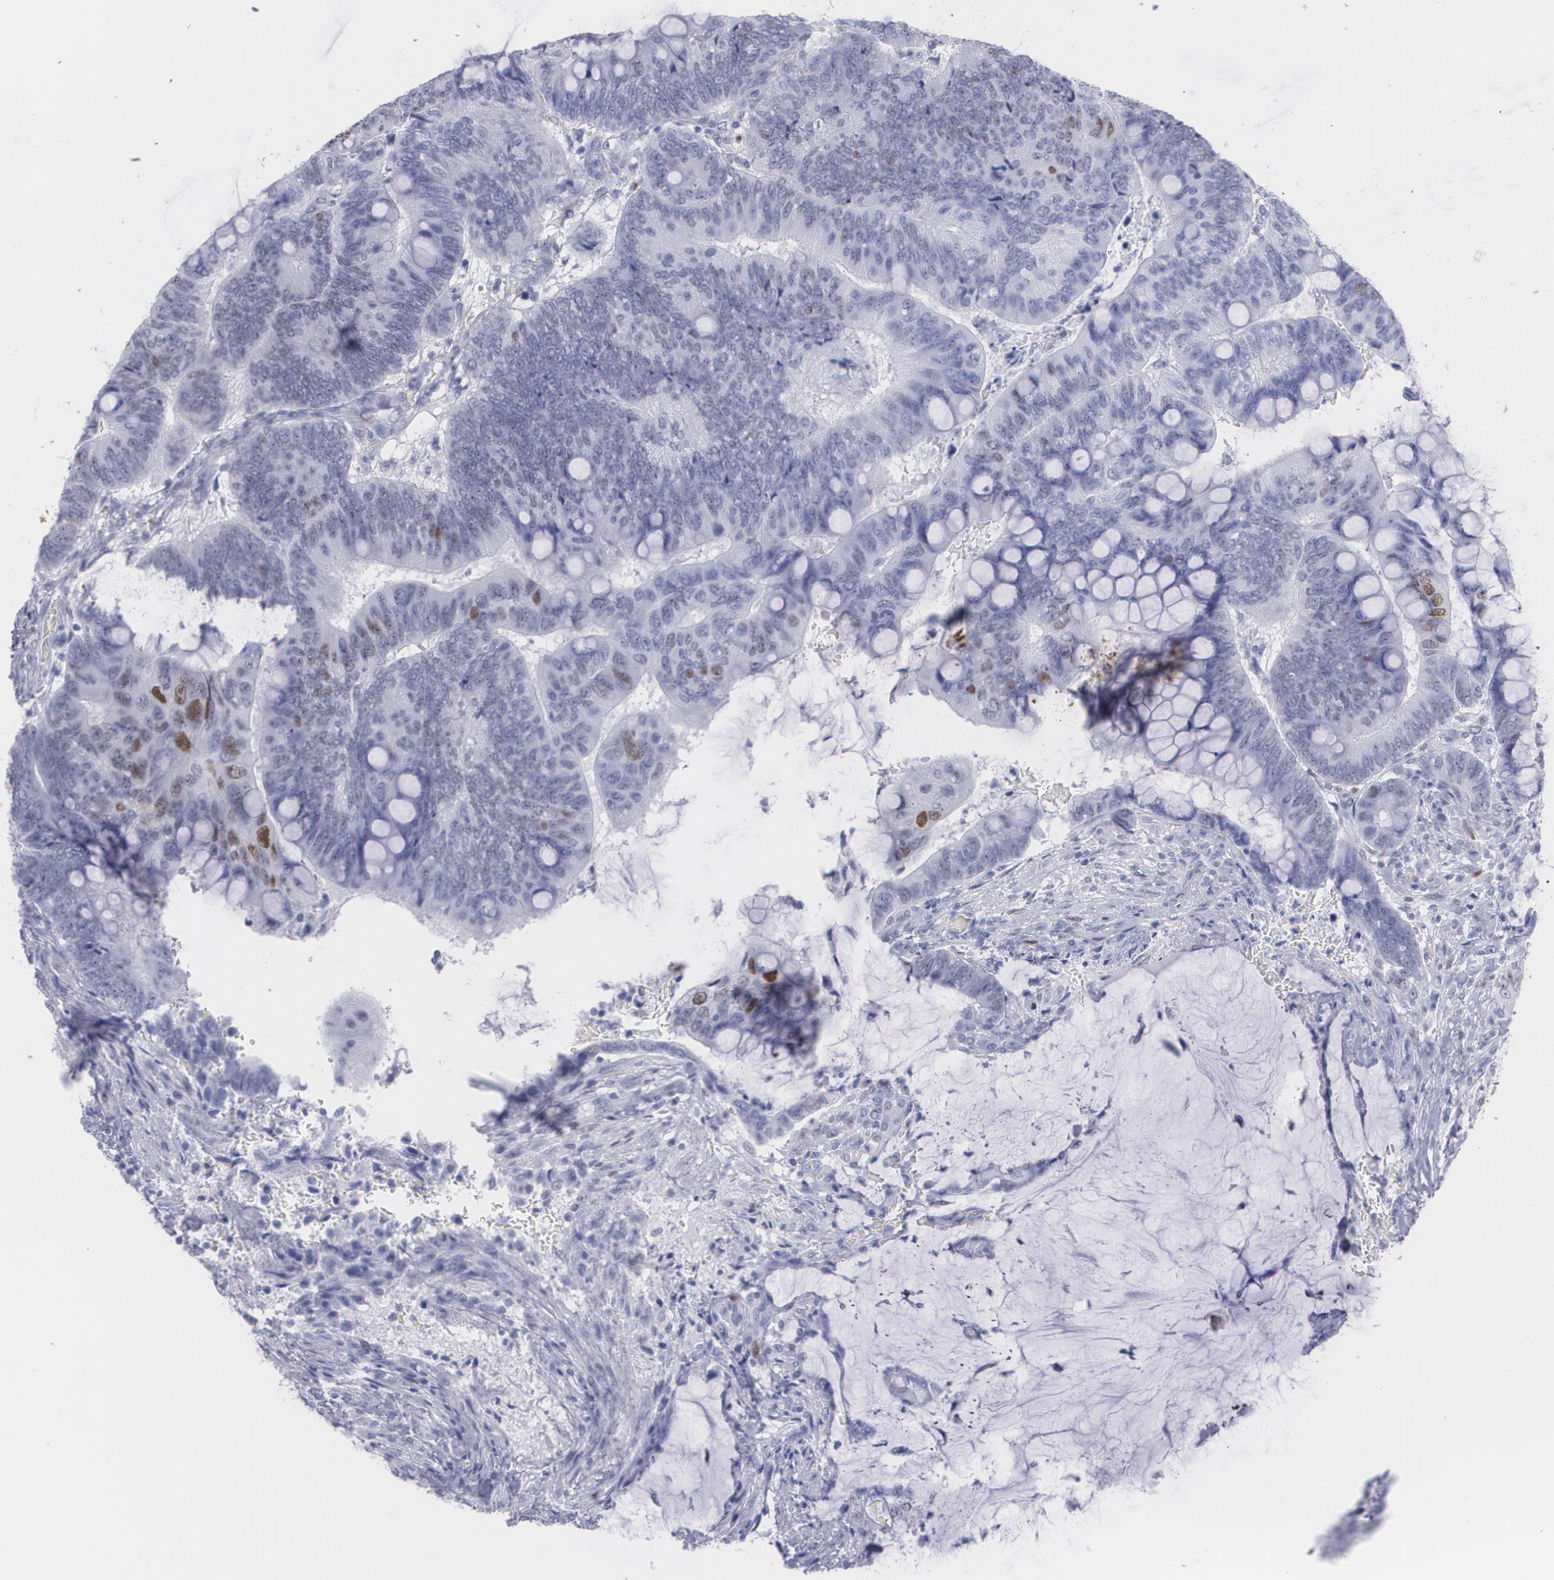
{"staining": {"intensity": "moderate", "quantity": "<25%", "location": "nuclear"}, "tissue": "colorectal cancer", "cell_type": "Tumor cells", "image_type": "cancer", "snomed": [{"axis": "morphology", "description": "Normal tissue, NOS"}, {"axis": "morphology", "description": "Adenocarcinoma, NOS"}, {"axis": "topography", "description": "Rectum"}], "caption": "A brown stain highlights moderate nuclear expression of a protein in adenocarcinoma (colorectal) tumor cells.", "gene": "TP53", "patient": {"sex": "male", "age": 92}}